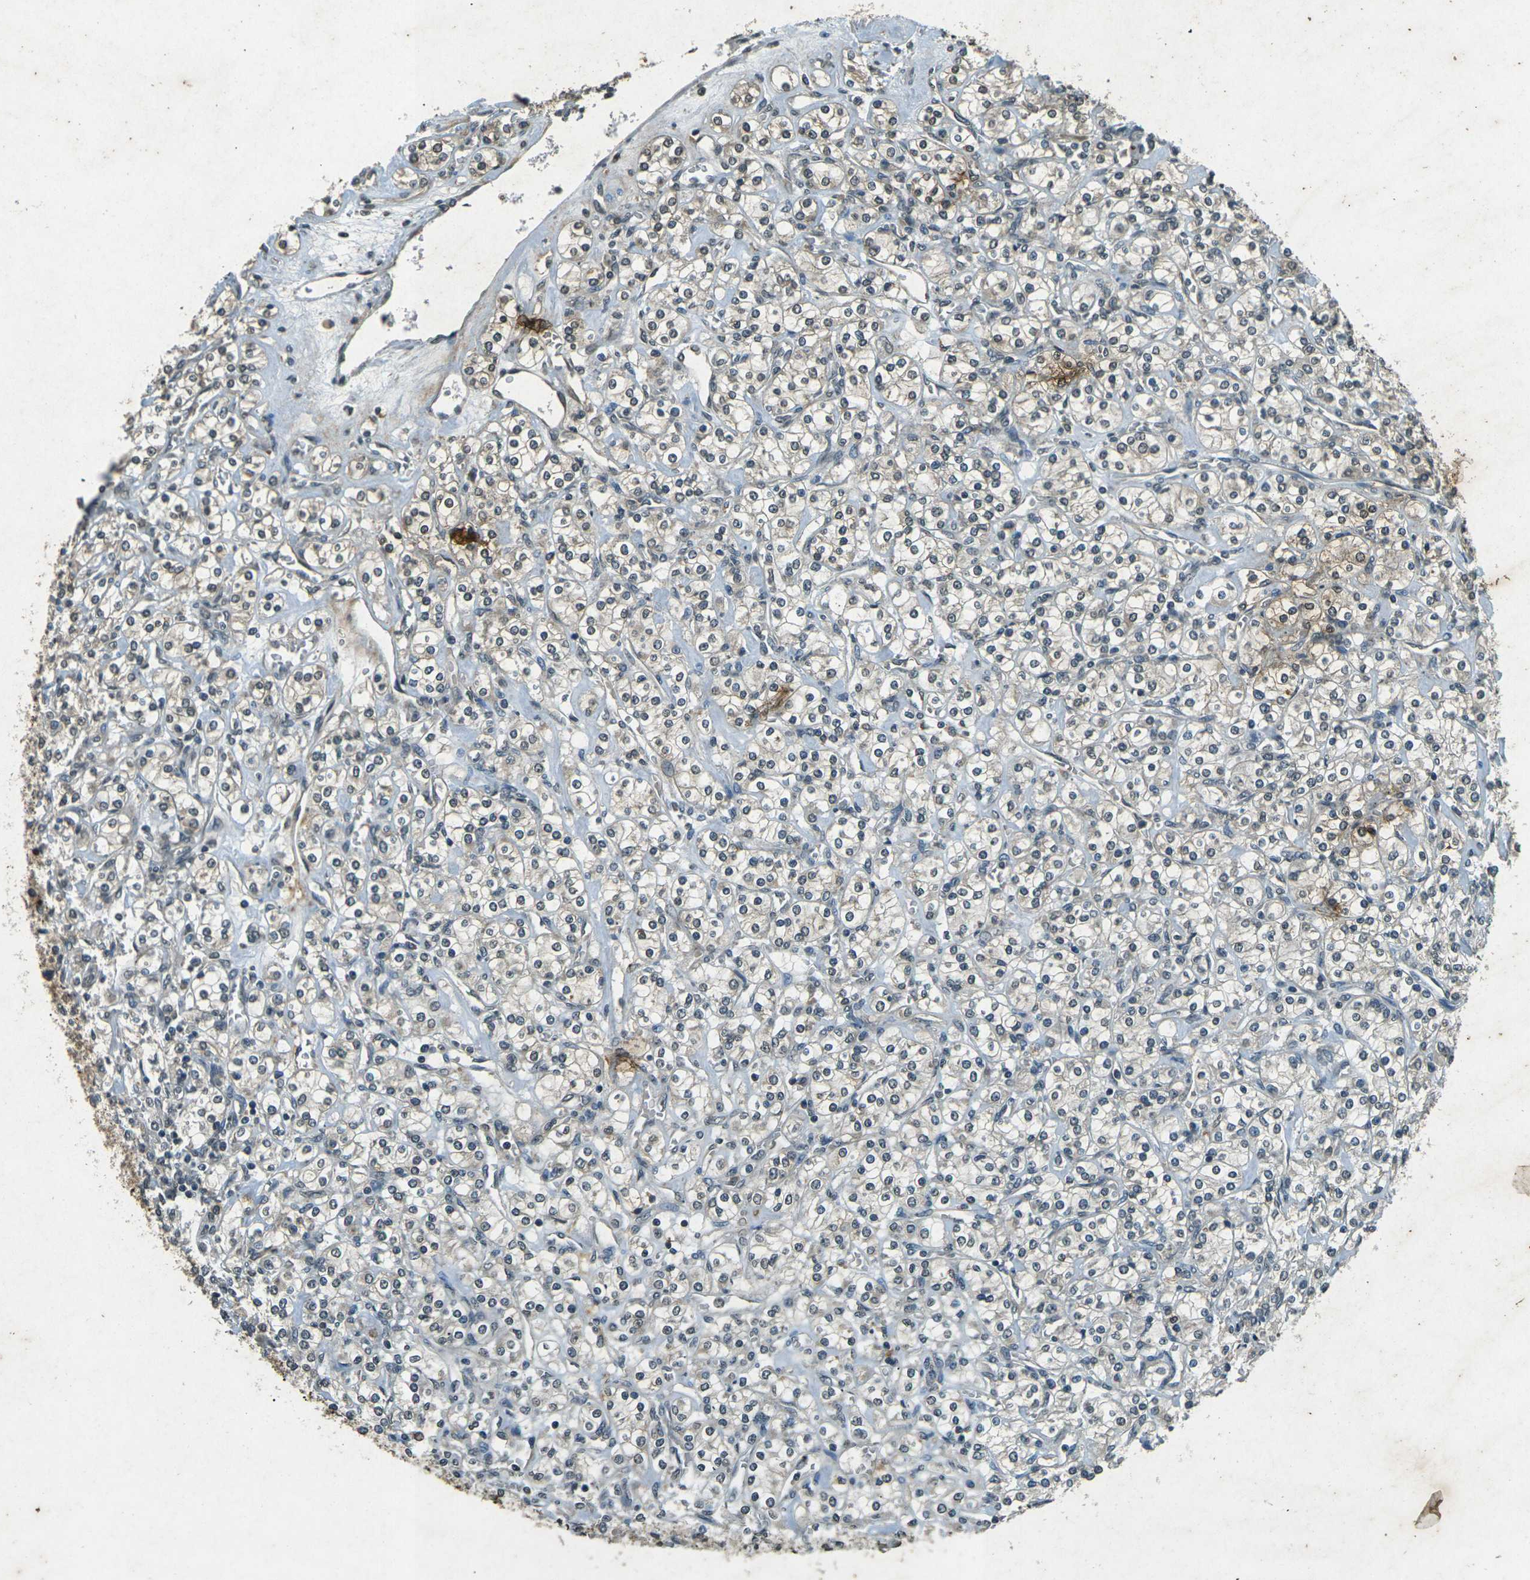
{"staining": {"intensity": "moderate", "quantity": "<25%", "location": "cytoplasmic/membranous"}, "tissue": "renal cancer", "cell_type": "Tumor cells", "image_type": "cancer", "snomed": [{"axis": "morphology", "description": "Adenocarcinoma, NOS"}, {"axis": "topography", "description": "Kidney"}], "caption": "Renal cancer stained with a protein marker exhibits moderate staining in tumor cells.", "gene": "PDE2A", "patient": {"sex": "male", "age": 77}}